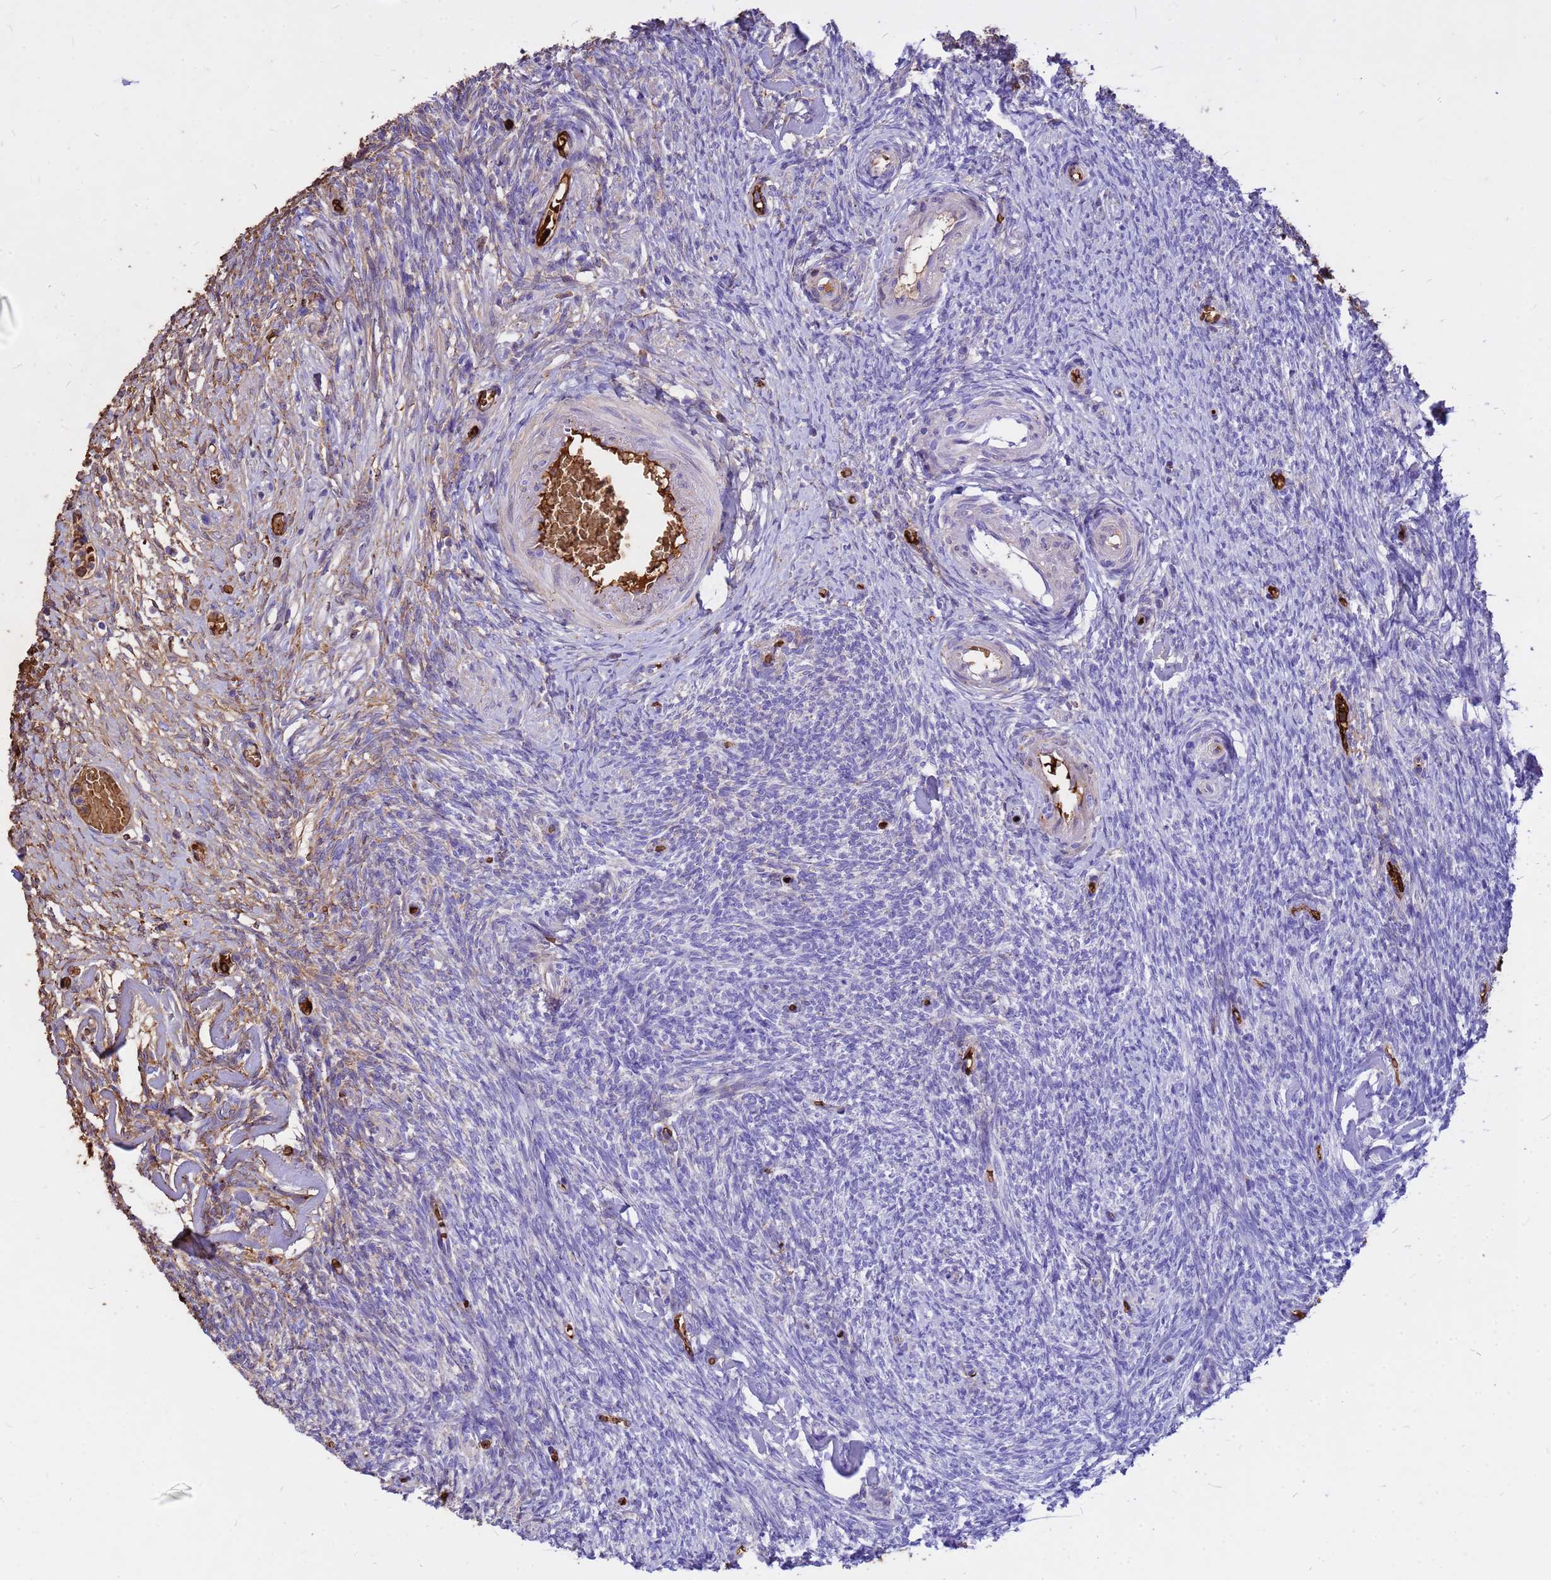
{"staining": {"intensity": "moderate", "quantity": ">75%", "location": "cytoplasmic/membranous"}, "tissue": "ovary", "cell_type": "Follicle cells", "image_type": "normal", "snomed": [{"axis": "morphology", "description": "Normal tissue, NOS"}, {"axis": "topography", "description": "Ovary"}], "caption": "A high-resolution photomicrograph shows immunohistochemistry (IHC) staining of unremarkable ovary, which exhibits moderate cytoplasmic/membranous staining in about >75% of follicle cells.", "gene": "HBA1", "patient": {"sex": "female", "age": 44}}